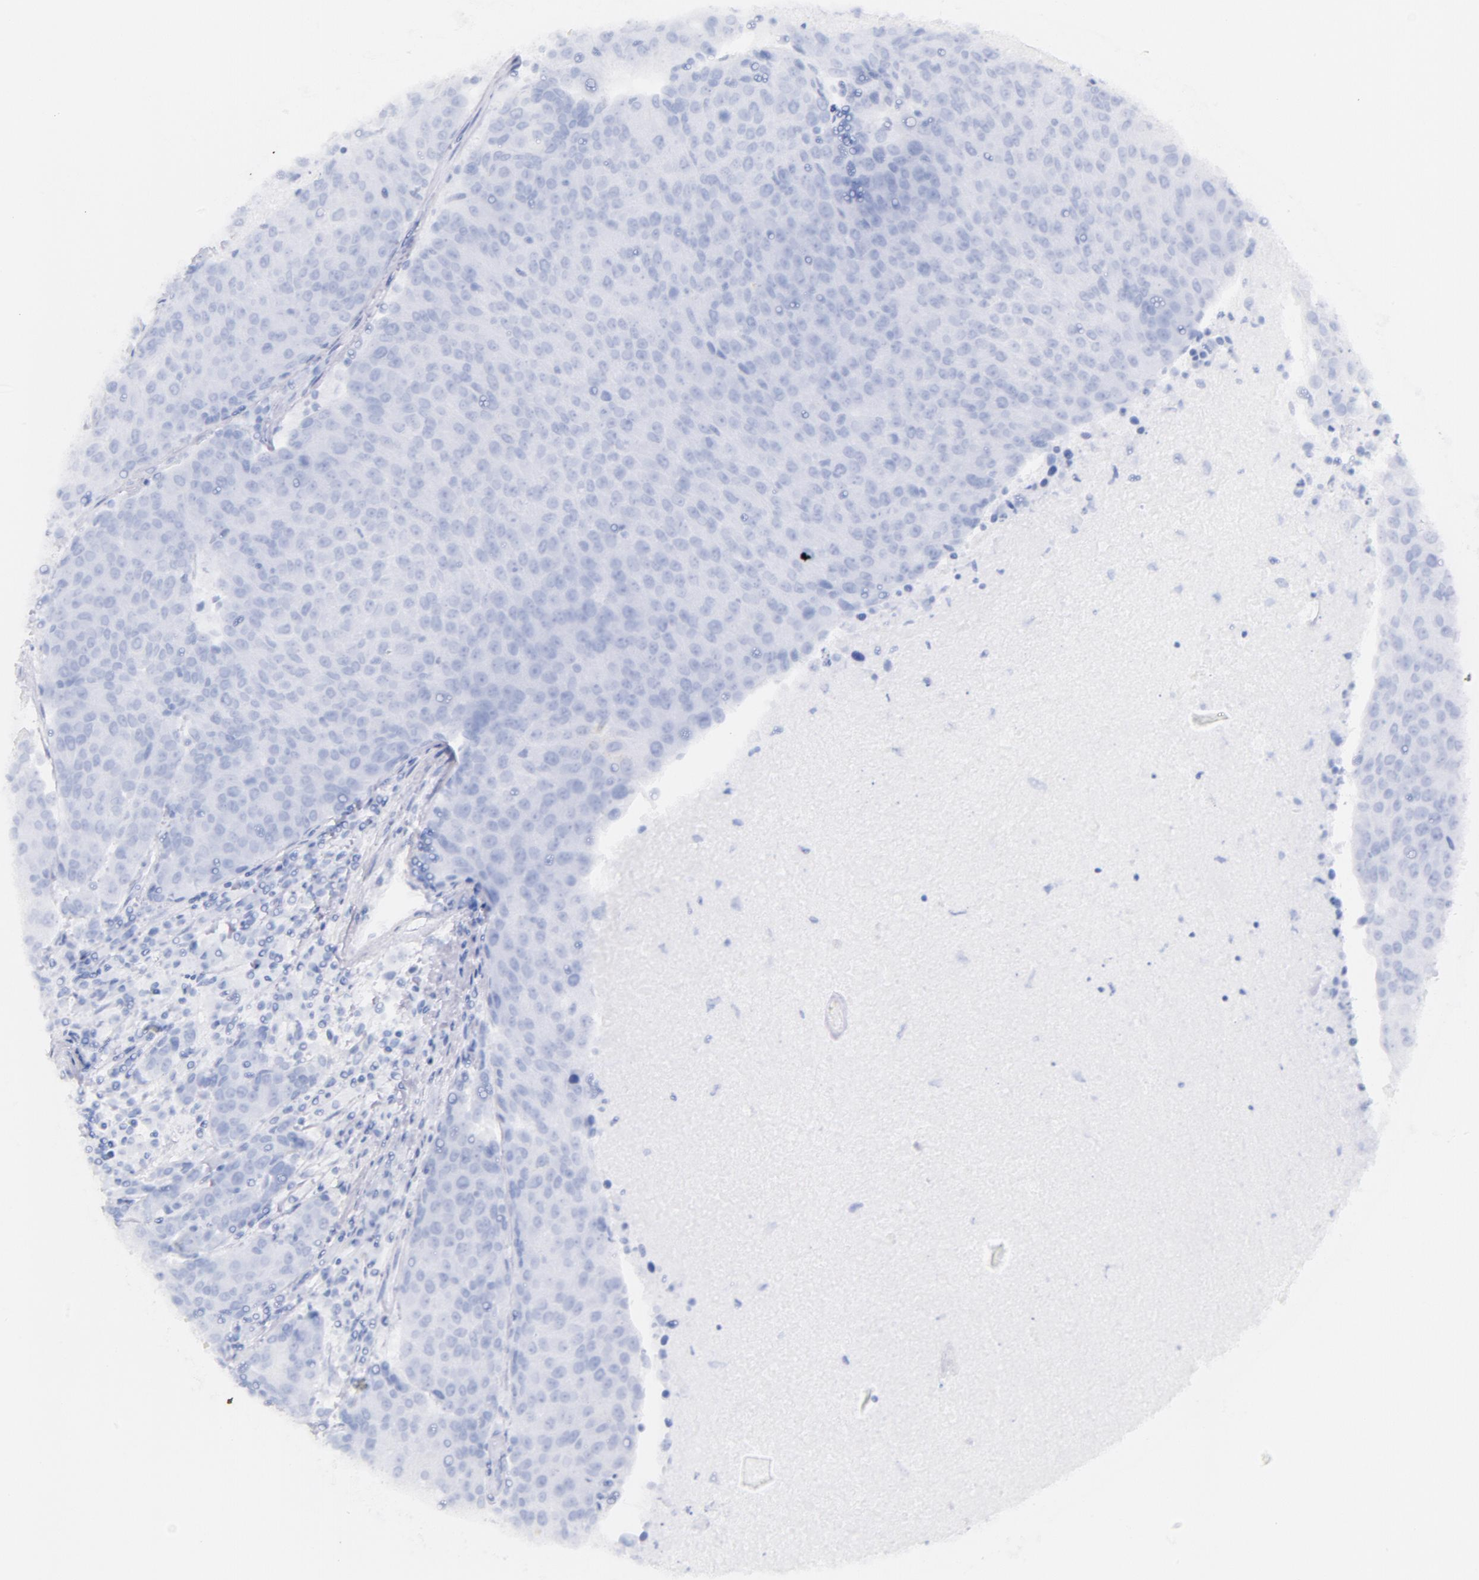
{"staining": {"intensity": "negative", "quantity": "none", "location": "none"}, "tissue": "urothelial cancer", "cell_type": "Tumor cells", "image_type": "cancer", "snomed": [{"axis": "morphology", "description": "Urothelial carcinoma, High grade"}, {"axis": "topography", "description": "Urinary bladder"}], "caption": "Tumor cells are negative for brown protein staining in urothelial cancer.", "gene": "CD44", "patient": {"sex": "female", "age": 85}}